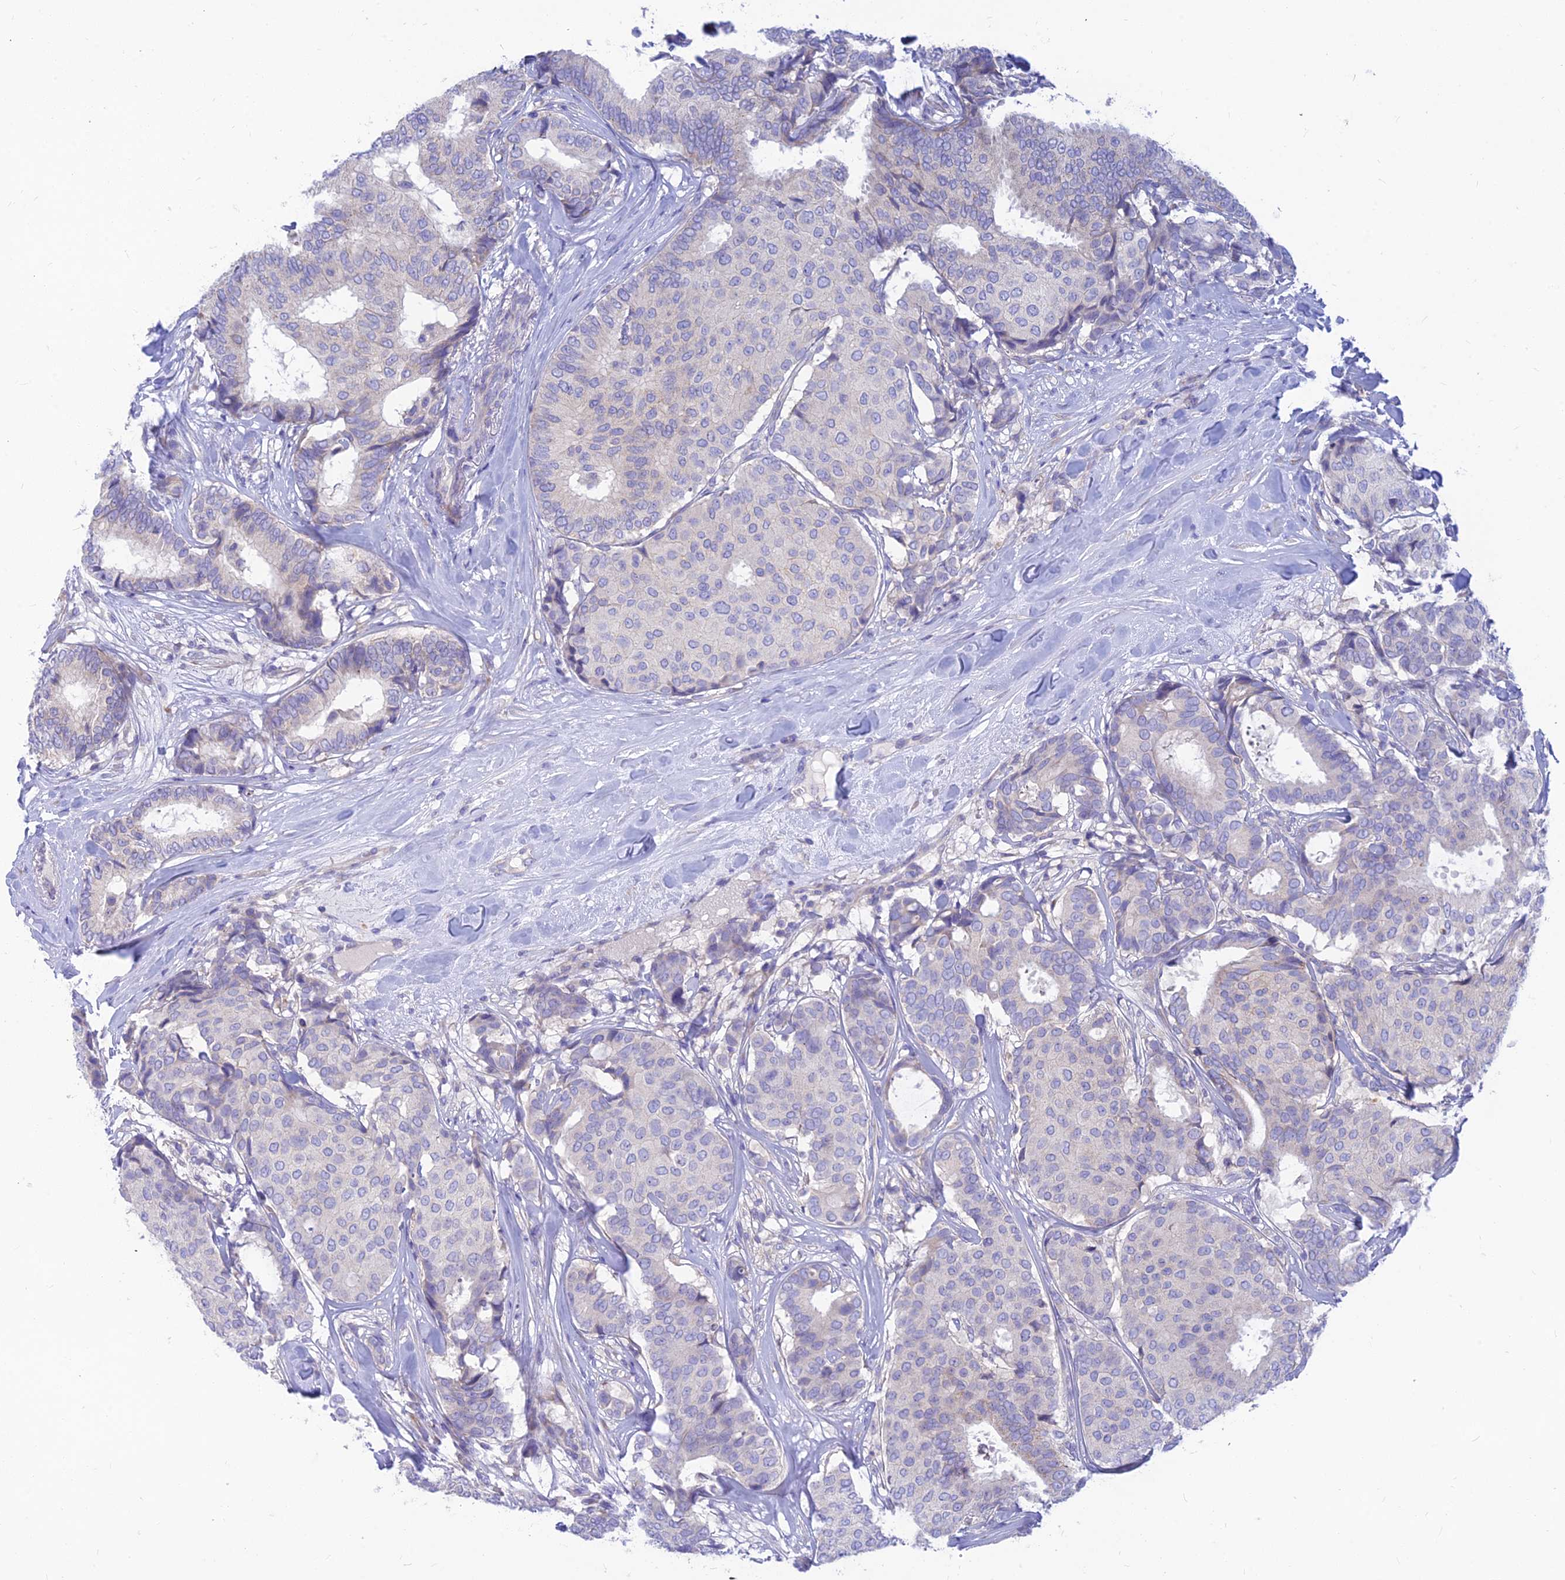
{"staining": {"intensity": "negative", "quantity": "none", "location": "none"}, "tissue": "breast cancer", "cell_type": "Tumor cells", "image_type": "cancer", "snomed": [{"axis": "morphology", "description": "Duct carcinoma"}, {"axis": "topography", "description": "Breast"}], "caption": "This is an immunohistochemistry micrograph of breast cancer. There is no positivity in tumor cells.", "gene": "TMEM30B", "patient": {"sex": "female", "age": 75}}